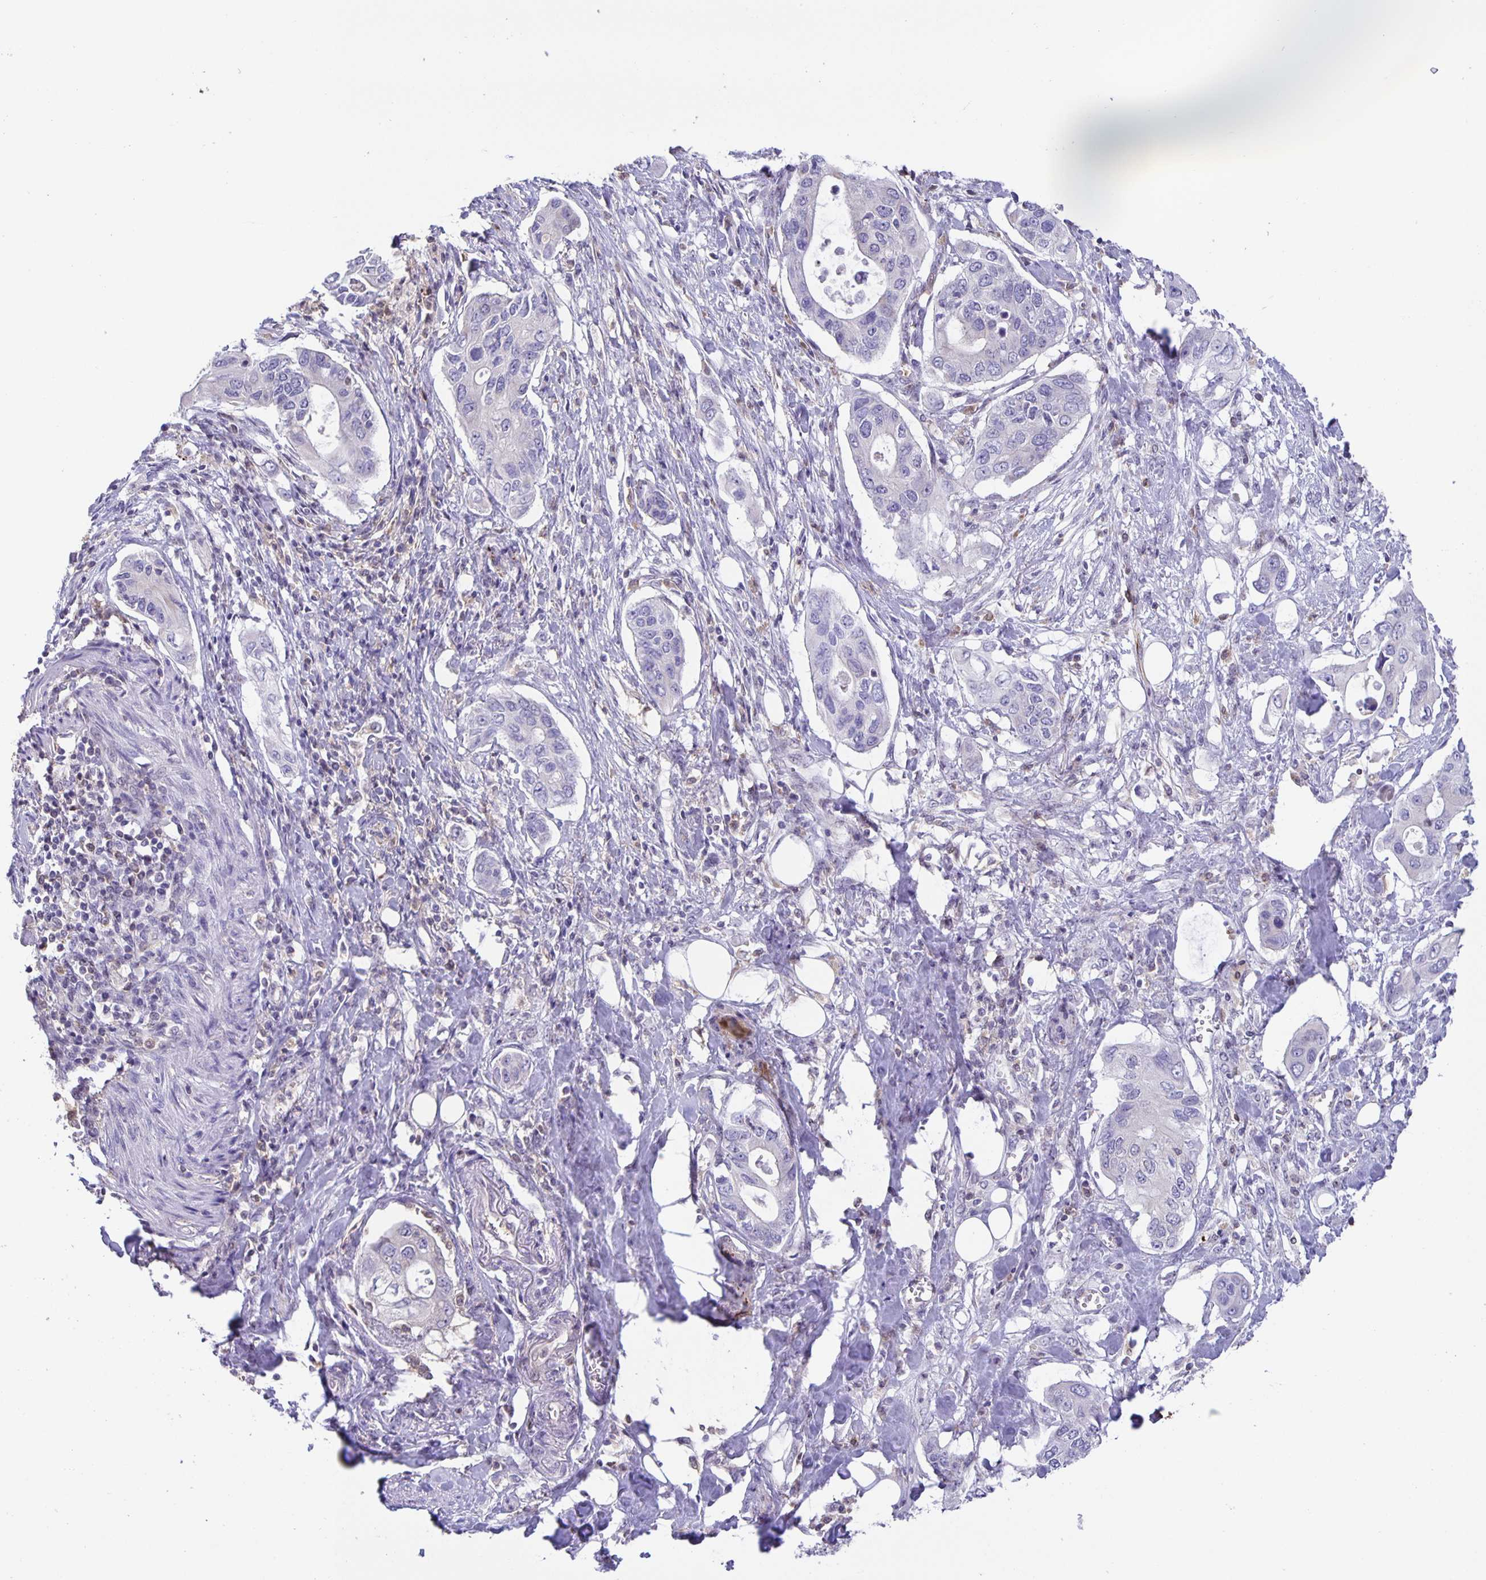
{"staining": {"intensity": "negative", "quantity": "none", "location": "none"}, "tissue": "pancreatic cancer", "cell_type": "Tumor cells", "image_type": "cancer", "snomed": [{"axis": "morphology", "description": "Adenocarcinoma, NOS"}, {"axis": "topography", "description": "Pancreas"}], "caption": "Micrograph shows no protein positivity in tumor cells of pancreatic cancer tissue. The staining is performed using DAB brown chromogen with nuclei counter-stained in using hematoxylin.", "gene": "MARCHF6", "patient": {"sex": "female", "age": 63}}